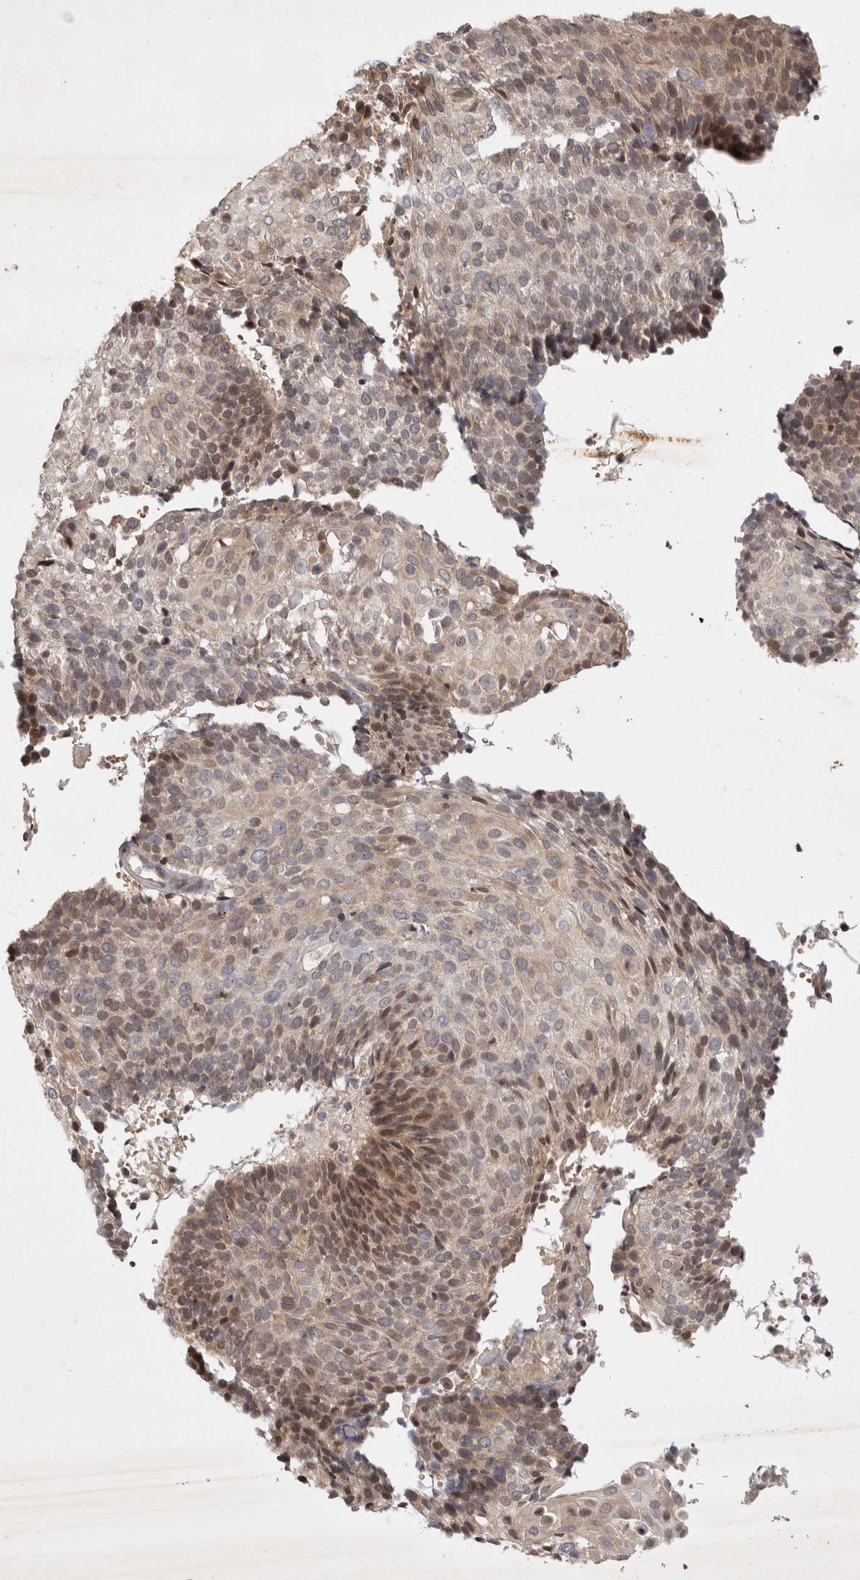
{"staining": {"intensity": "moderate", "quantity": "25%-75%", "location": "nuclear"}, "tissue": "cervical cancer", "cell_type": "Tumor cells", "image_type": "cancer", "snomed": [{"axis": "morphology", "description": "Squamous cell carcinoma, NOS"}, {"axis": "topography", "description": "Cervix"}], "caption": "Protein staining of squamous cell carcinoma (cervical) tissue exhibits moderate nuclear staining in about 25%-75% of tumor cells.", "gene": "EIF2AK1", "patient": {"sex": "female", "age": 74}}